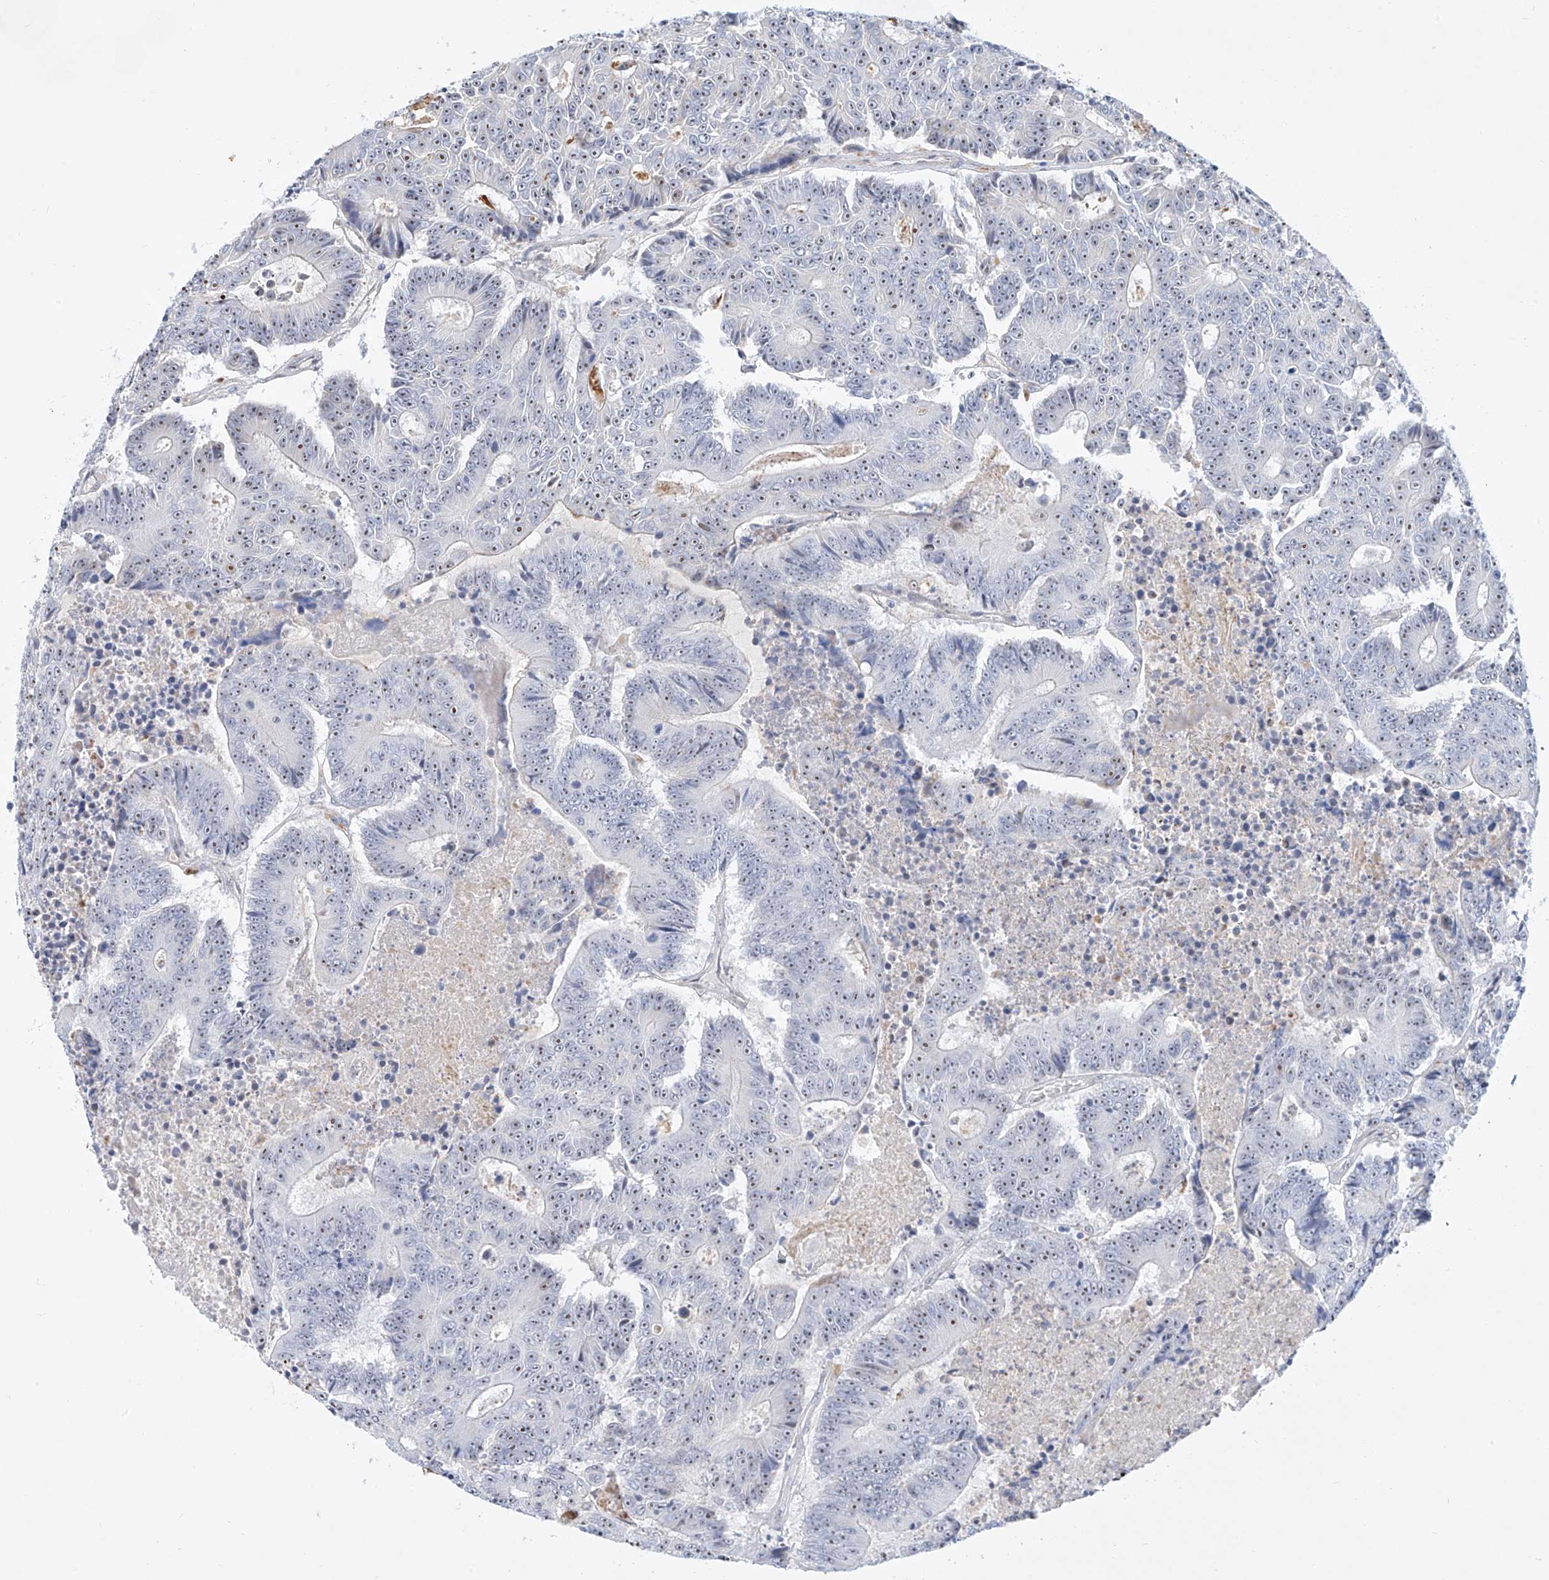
{"staining": {"intensity": "weak", "quantity": "<25%", "location": "nuclear"}, "tissue": "colorectal cancer", "cell_type": "Tumor cells", "image_type": "cancer", "snomed": [{"axis": "morphology", "description": "Adenocarcinoma, NOS"}, {"axis": "topography", "description": "Colon"}], "caption": "DAB (3,3'-diaminobenzidine) immunohistochemical staining of human adenocarcinoma (colorectal) displays no significant positivity in tumor cells.", "gene": "SNU13", "patient": {"sex": "male", "age": 83}}